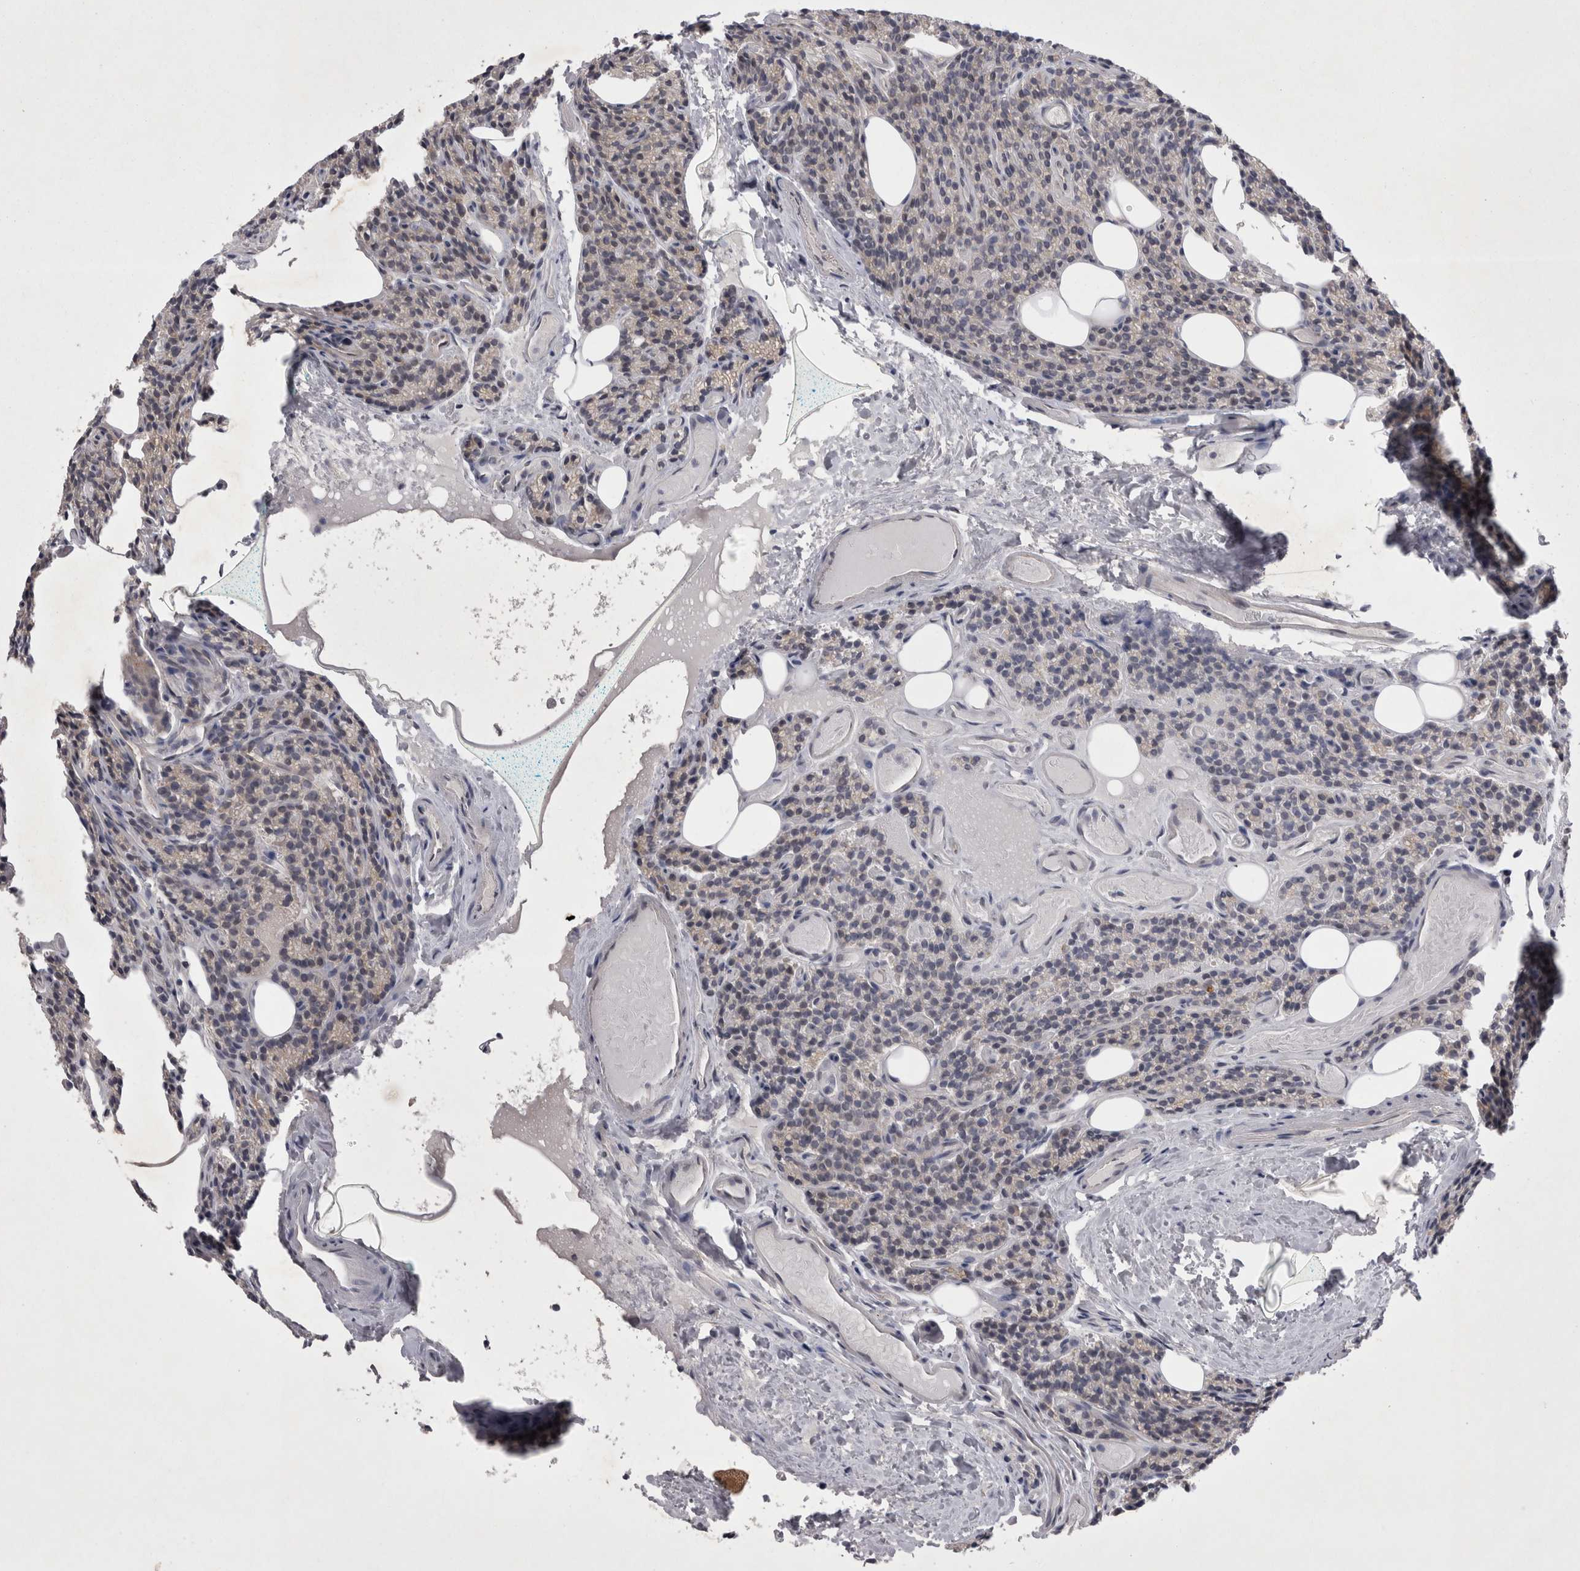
{"staining": {"intensity": "moderate", "quantity": "25%-75%", "location": "cytoplasmic/membranous"}, "tissue": "parathyroid gland", "cell_type": "Glandular cells", "image_type": "normal", "snomed": [{"axis": "morphology", "description": "Normal tissue, NOS"}, {"axis": "topography", "description": "Parathyroid gland"}], "caption": "A medium amount of moderate cytoplasmic/membranous staining is present in approximately 25%-75% of glandular cells in normal parathyroid gland.", "gene": "CTBS", "patient": {"sex": "female", "age": 85}}